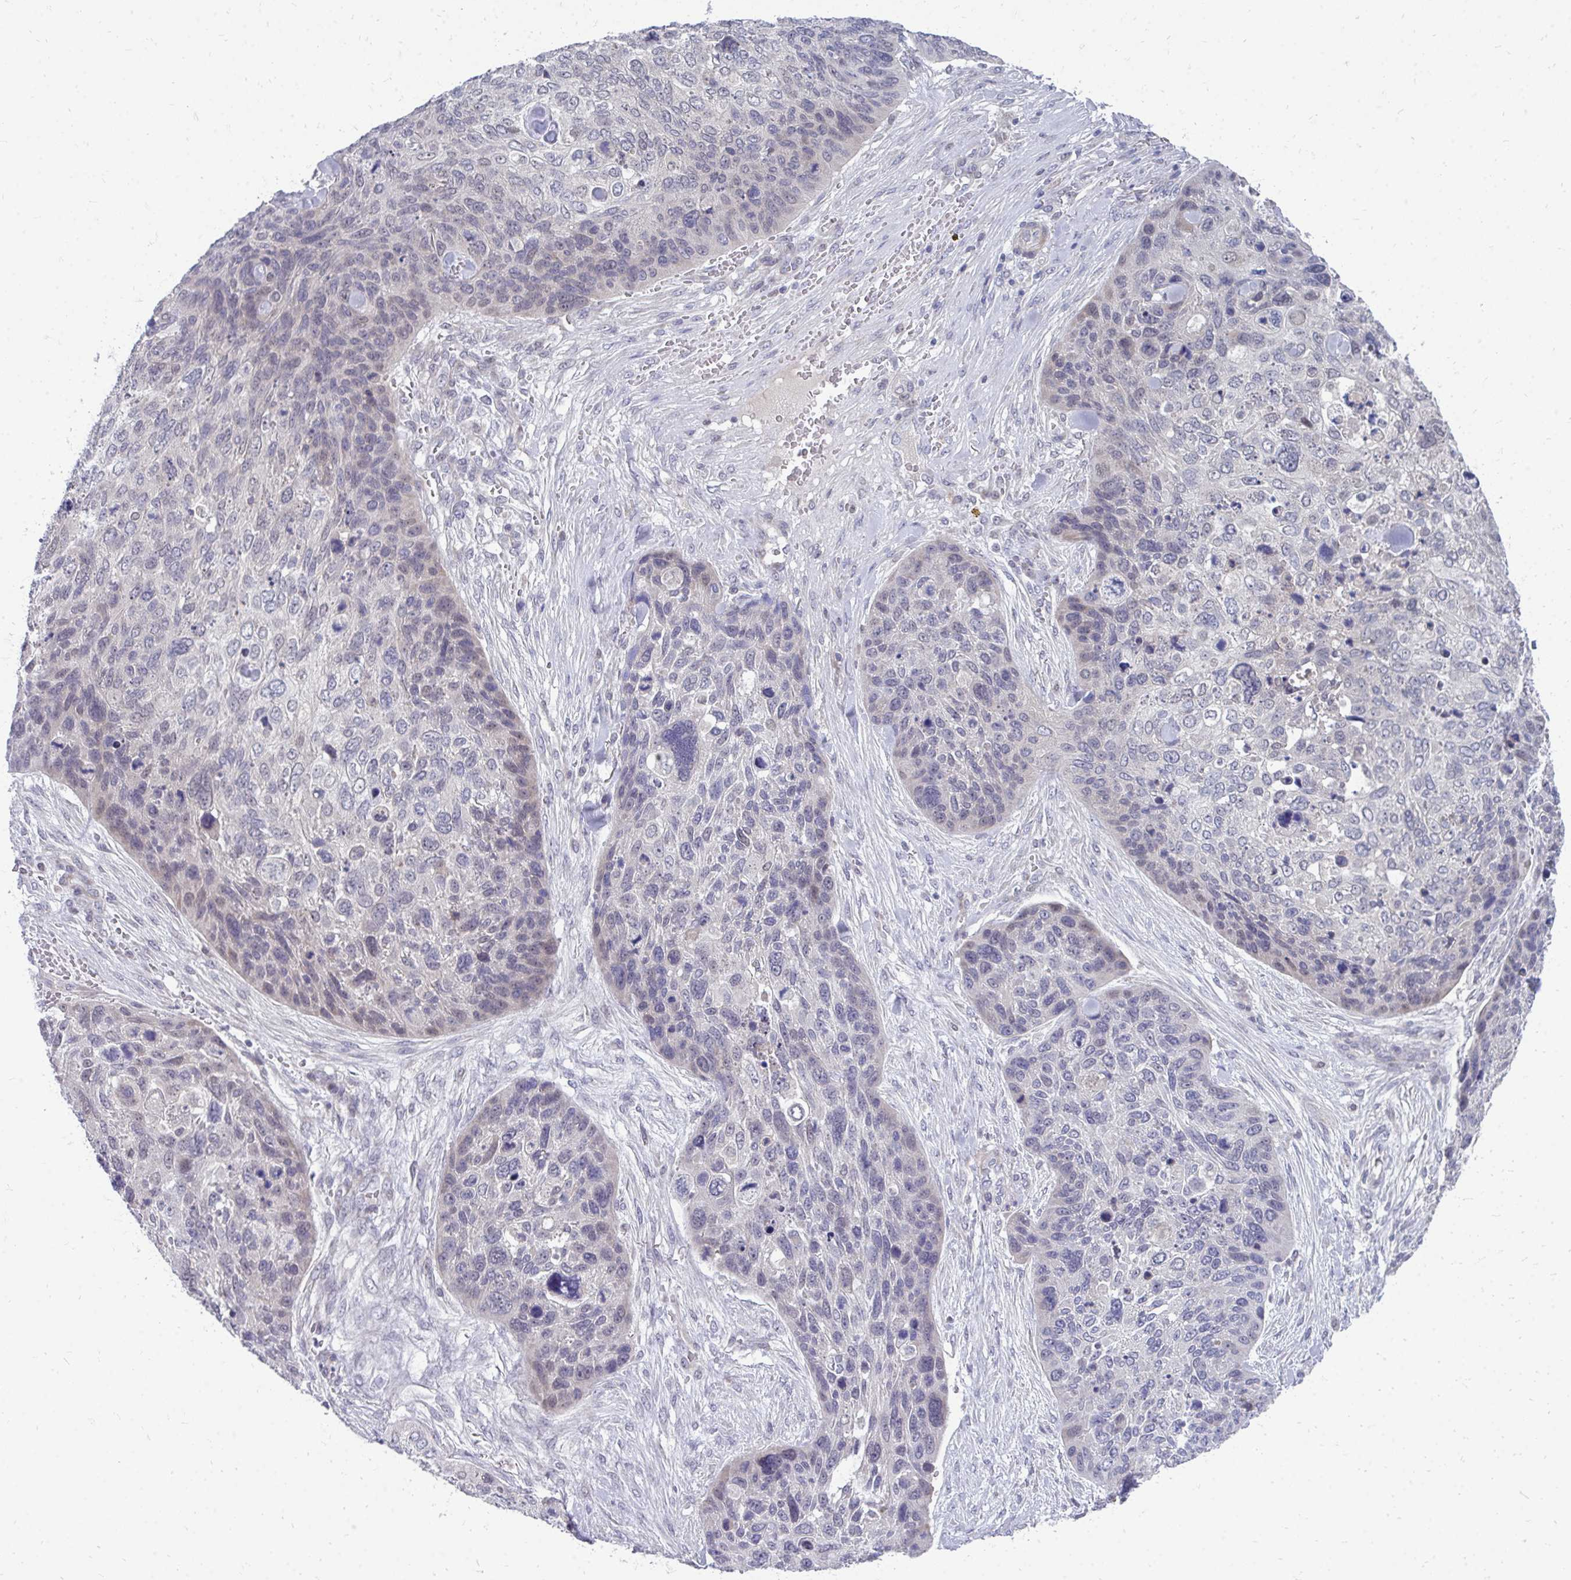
{"staining": {"intensity": "weak", "quantity": "<25%", "location": "nuclear"}, "tissue": "skin cancer", "cell_type": "Tumor cells", "image_type": "cancer", "snomed": [{"axis": "morphology", "description": "Basal cell carcinoma"}, {"axis": "topography", "description": "Skin"}], "caption": "Histopathology image shows no protein expression in tumor cells of skin cancer tissue. The staining was performed using DAB (3,3'-diaminobenzidine) to visualize the protein expression in brown, while the nuclei were stained in blue with hematoxylin (Magnification: 20x).", "gene": "MROH8", "patient": {"sex": "female", "age": 74}}